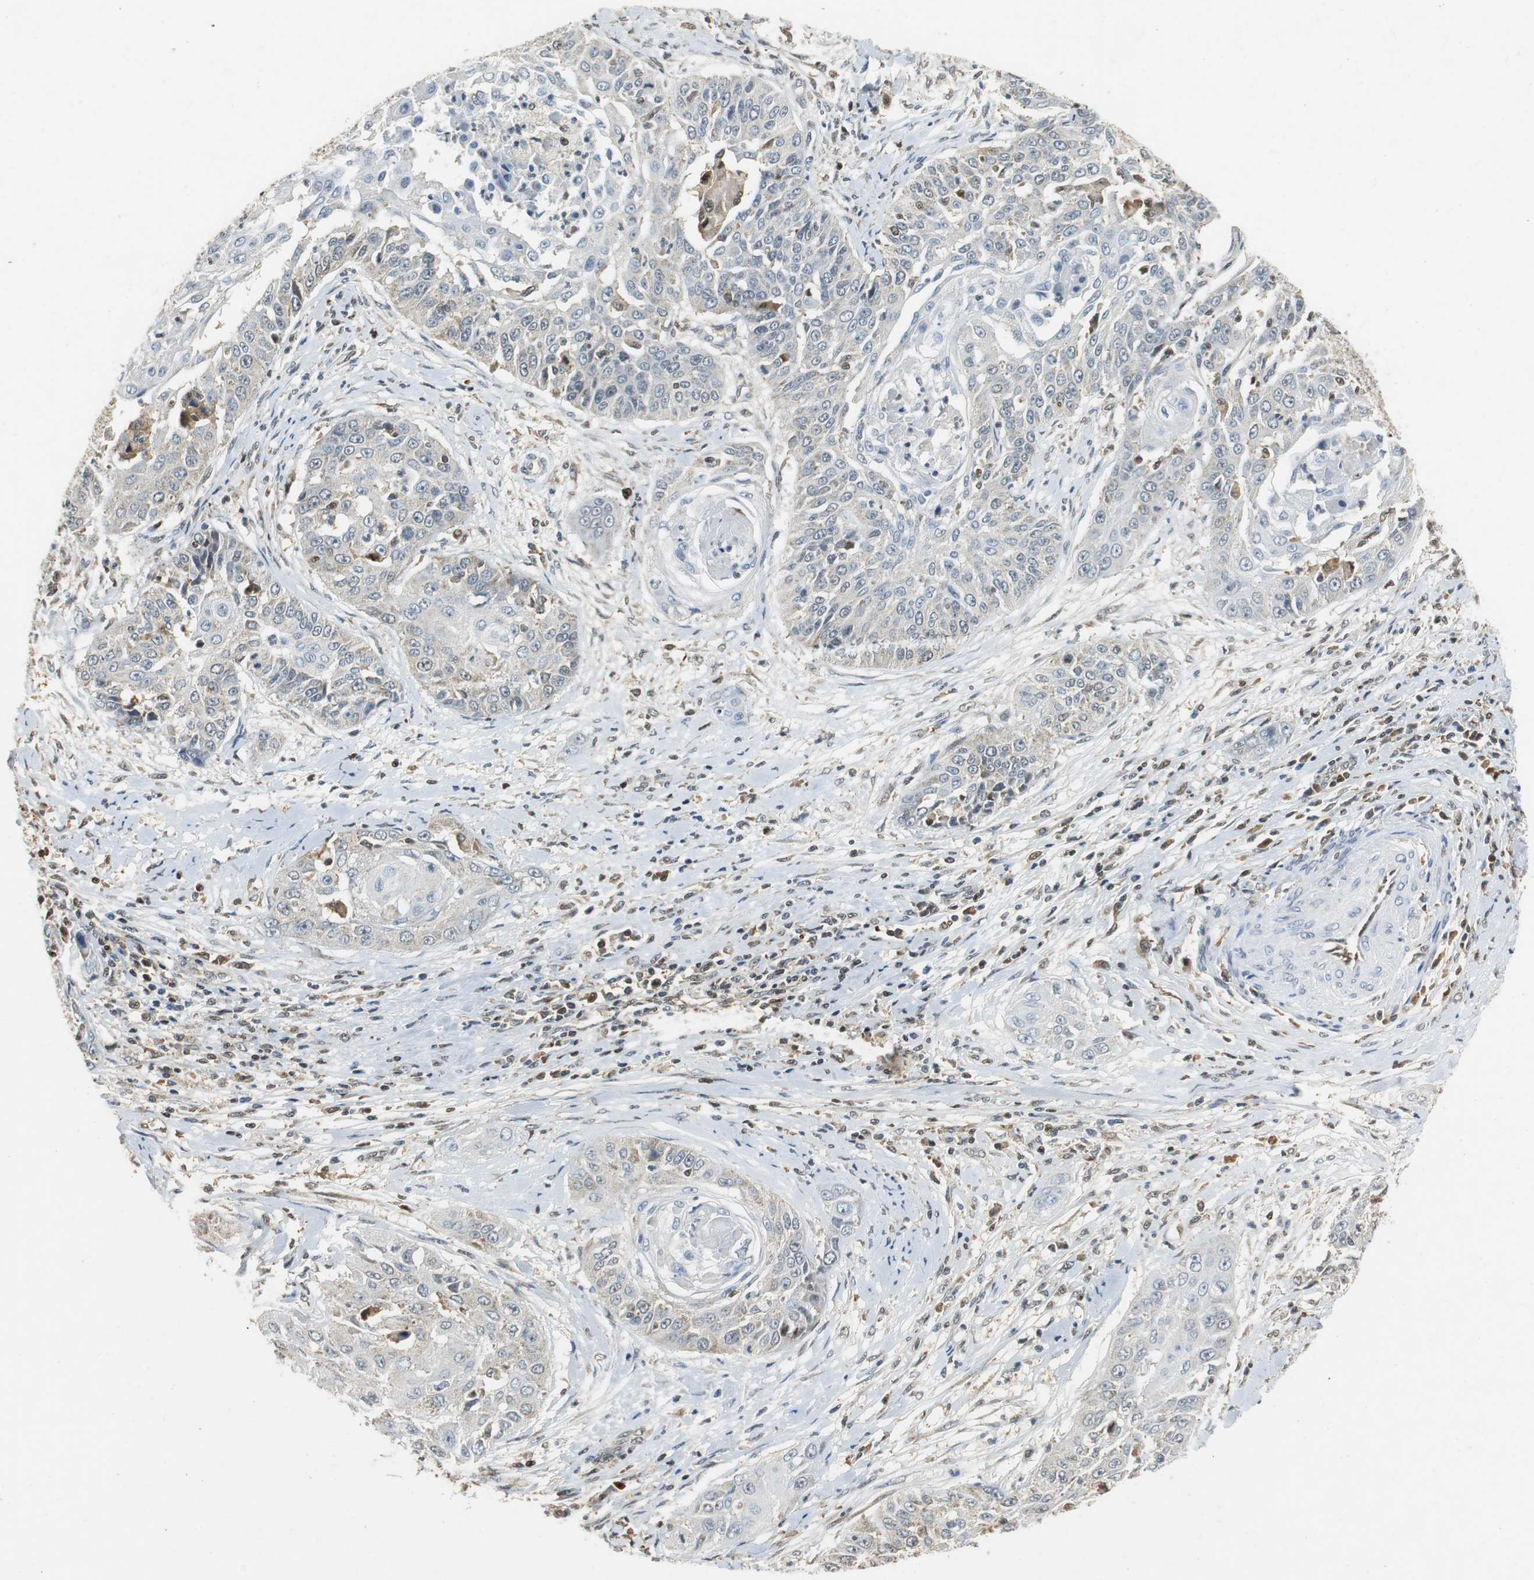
{"staining": {"intensity": "weak", "quantity": "25%-75%", "location": "cytoplasmic/membranous"}, "tissue": "cervical cancer", "cell_type": "Tumor cells", "image_type": "cancer", "snomed": [{"axis": "morphology", "description": "Squamous cell carcinoma, NOS"}, {"axis": "topography", "description": "Cervix"}], "caption": "Squamous cell carcinoma (cervical) was stained to show a protein in brown. There is low levels of weak cytoplasmic/membranous positivity in about 25%-75% of tumor cells. (Brightfield microscopy of DAB IHC at high magnification).", "gene": "GSDMD", "patient": {"sex": "female", "age": 64}}